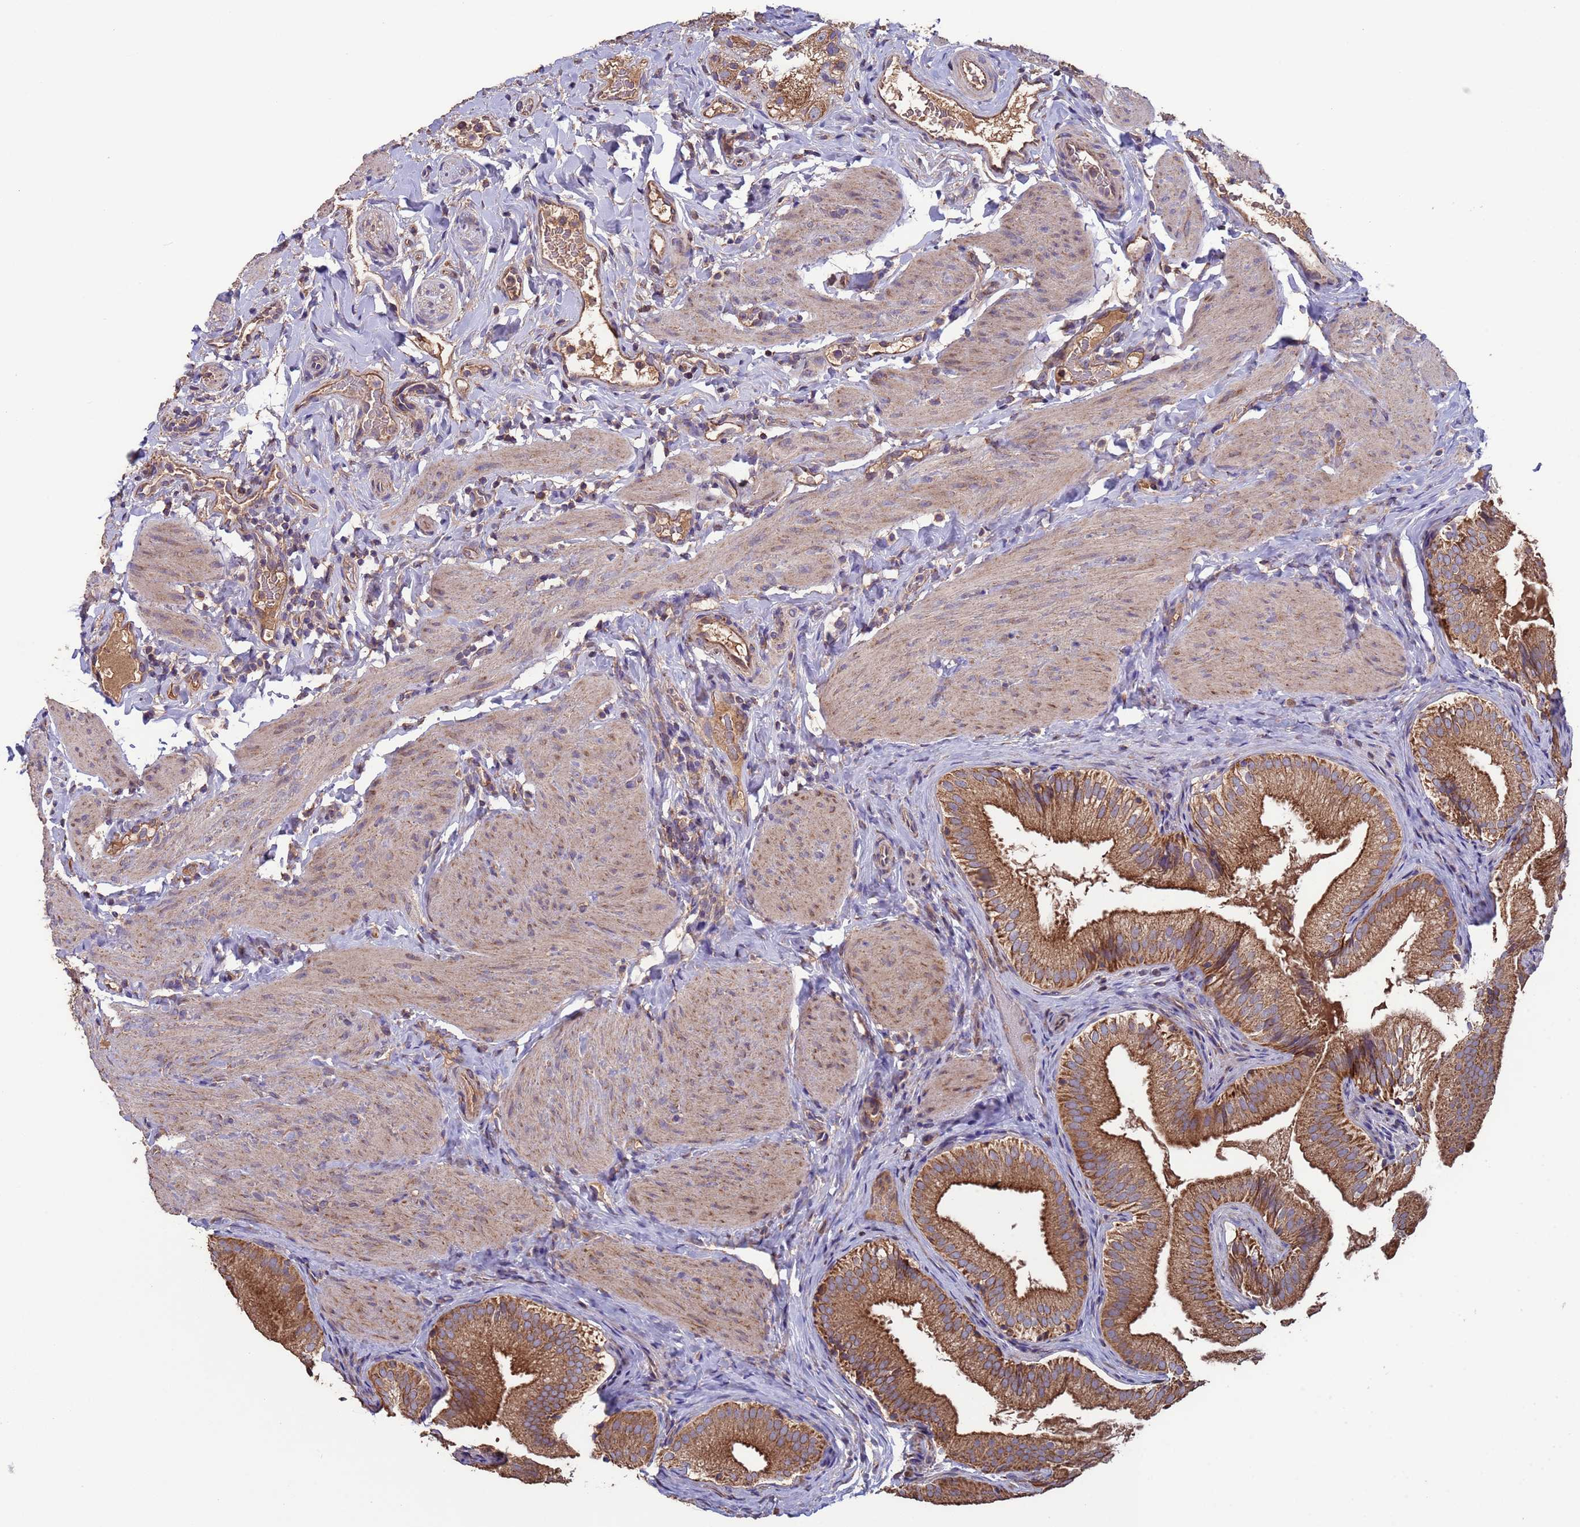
{"staining": {"intensity": "strong", "quantity": ">75%", "location": "cytoplasmic/membranous"}, "tissue": "gallbladder", "cell_type": "Glandular cells", "image_type": "normal", "snomed": [{"axis": "morphology", "description": "Normal tissue, NOS"}, {"axis": "topography", "description": "Gallbladder"}], "caption": "Gallbladder stained for a protein (brown) exhibits strong cytoplasmic/membranous positive expression in about >75% of glandular cells.", "gene": "EEF1AKMT1", "patient": {"sex": "female", "age": 30}}